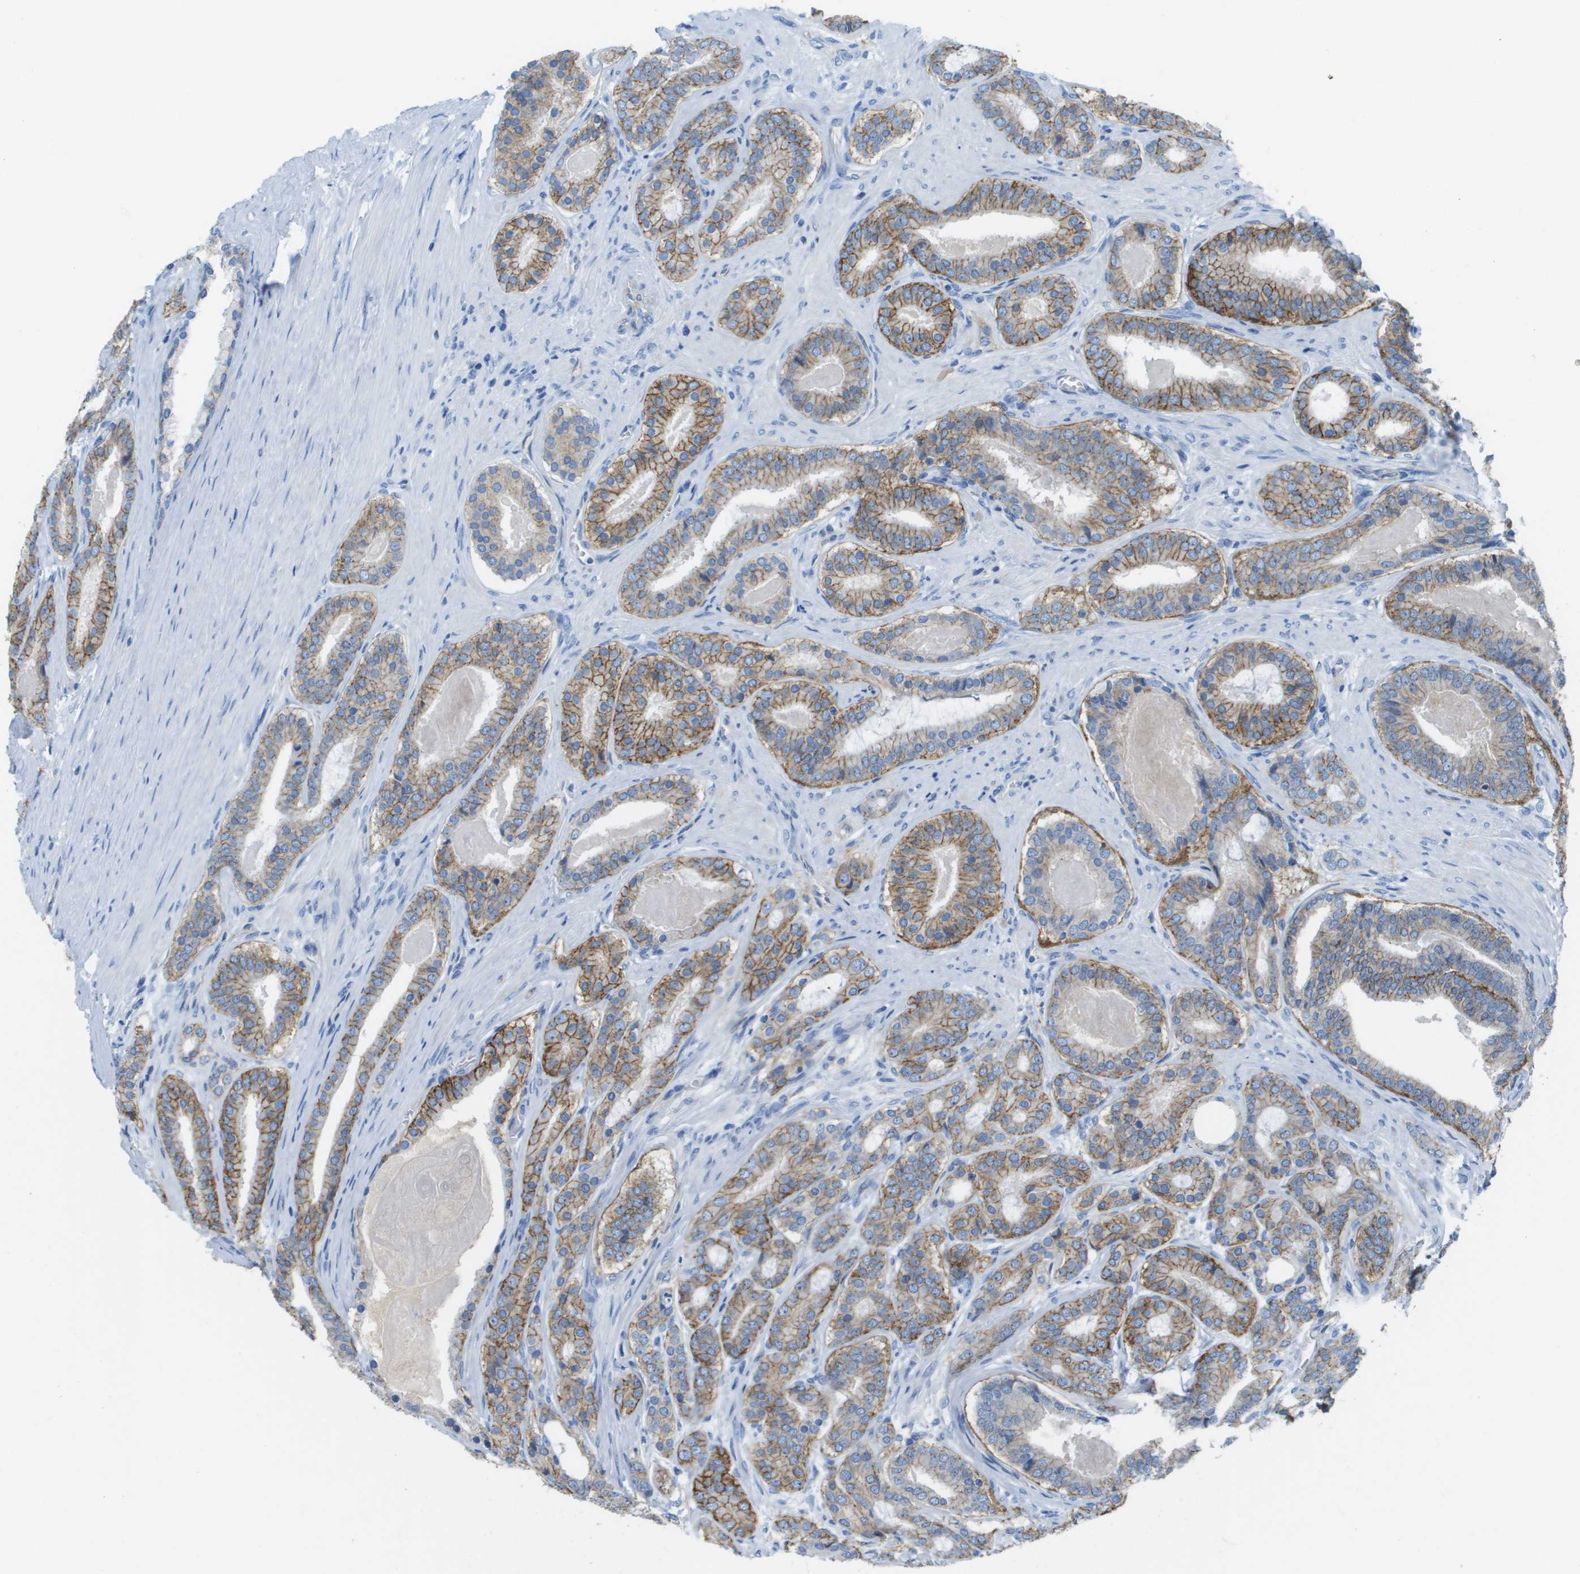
{"staining": {"intensity": "moderate", "quantity": "25%-75%", "location": "cytoplasmic/membranous"}, "tissue": "prostate cancer", "cell_type": "Tumor cells", "image_type": "cancer", "snomed": [{"axis": "morphology", "description": "Adenocarcinoma, High grade"}, {"axis": "topography", "description": "Prostate"}], "caption": "A brown stain shows moderate cytoplasmic/membranous staining of a protein in human prostate cancer tumor cells. (DAB = brown stain, brightfield microscopy at high magnification).", "gene": "CD46", "patient": {"sex": "male", "age": 60}}